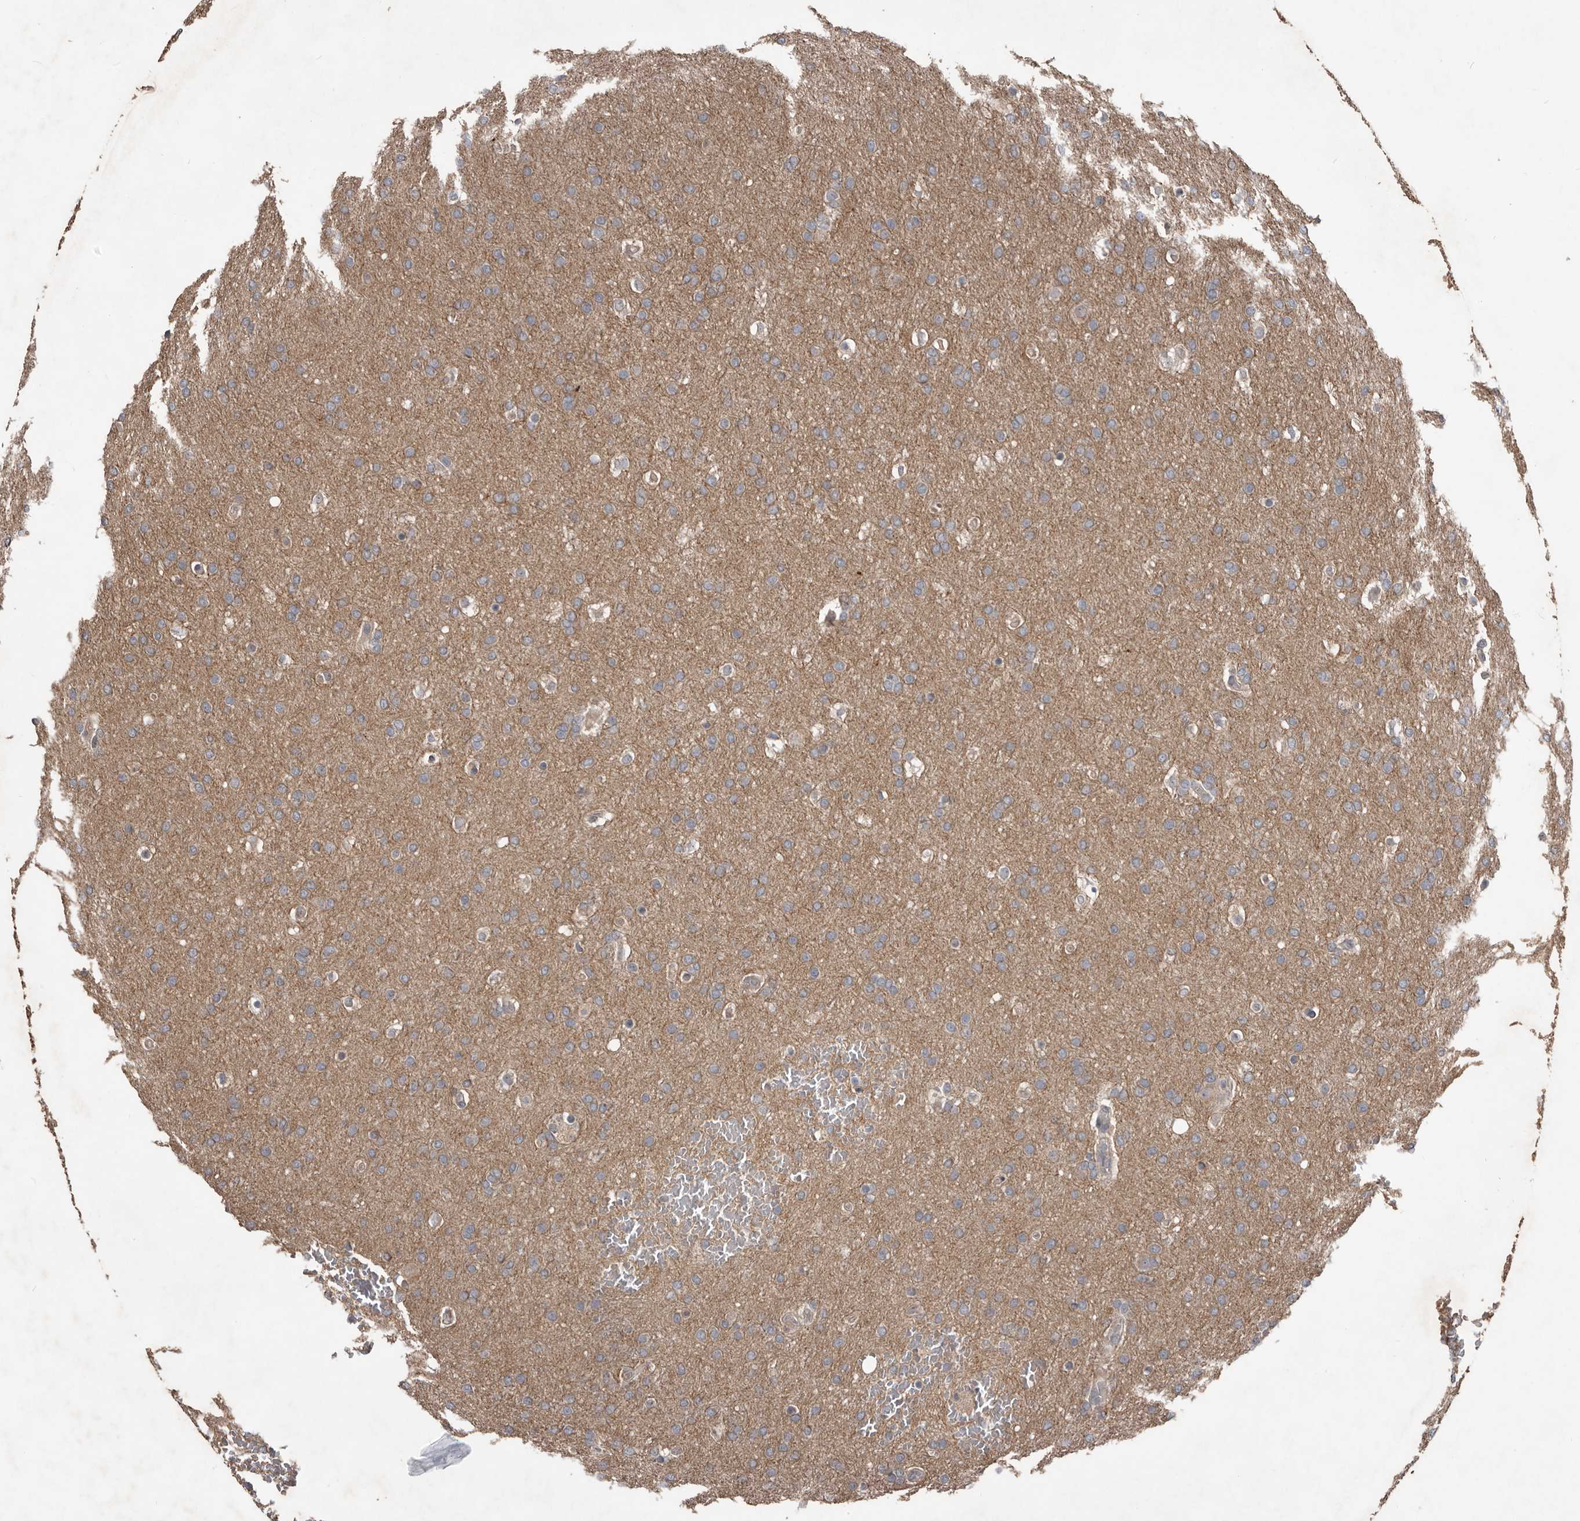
{"staining": {"intensity": "weak", "quantity": "25%-75%", "location": "cytoplasmic/membranous"}, "tissue": "glioma", "cell_type": "Tumor cells", "image_type": "cancer", "snomed": [{"axis": "morphology", "description": "Glioma, malignant, Low grade"}, {"axis": "topography", "description": "Brain"}], "caption": "Glioma stained with a protein marker reveals weak staining in tumor cells.", "gene": "BAMBI", "patient": {"sex": "female", "age": 37}}